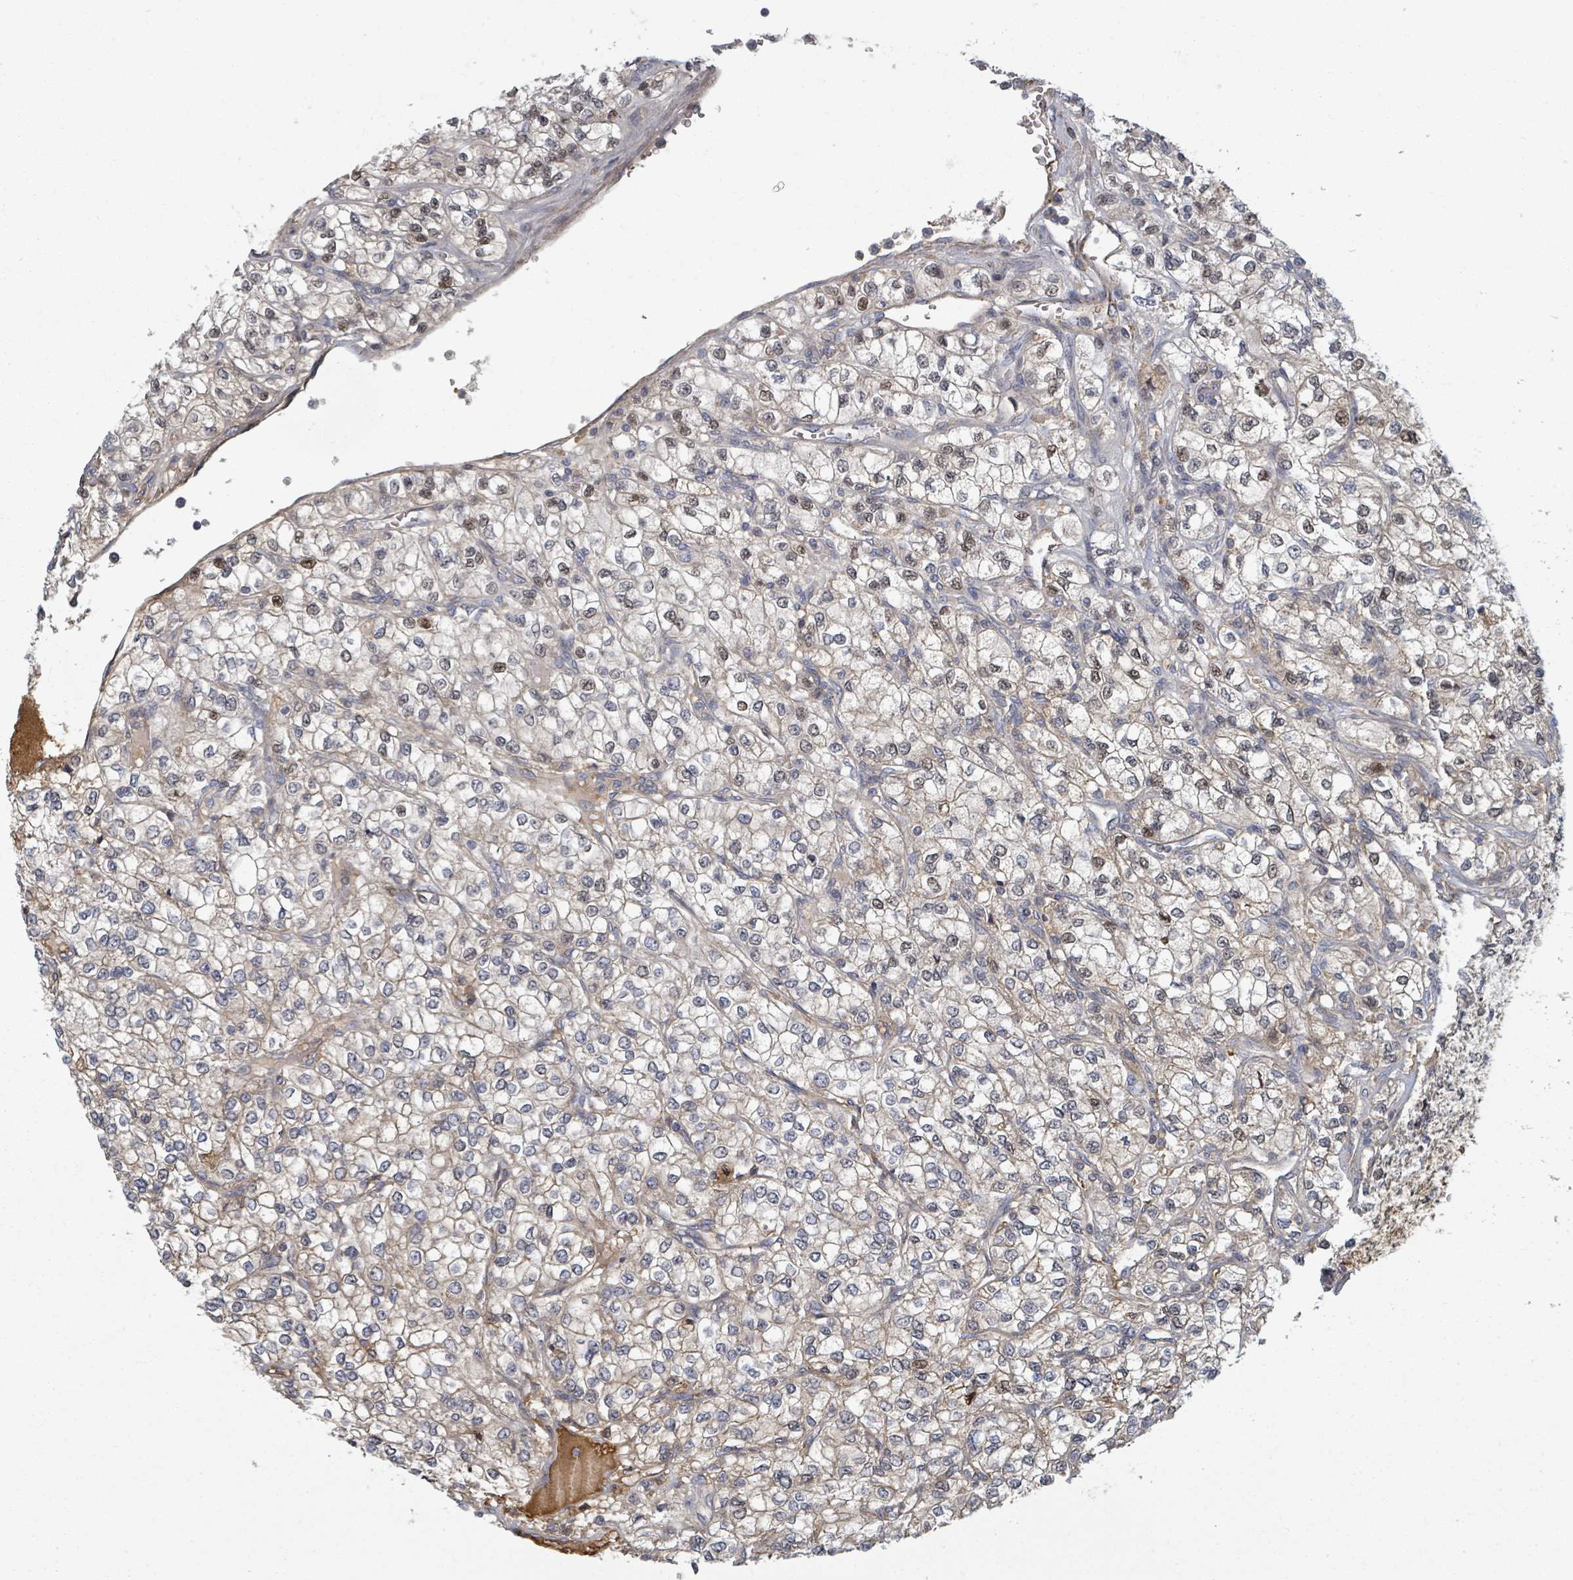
{"staining": {"intensity": "moderate", "quantity": "<25%", "location": "cytoplasmic/membranous,nuclear"}, "tissue": "renal cancer", "cell_type": "Tumor cells", "image_type": "cancer", "snomed": [{"axis": "morphology", "description": "Adenocarcinoma, NOS"}, {"axis": "topography", "description": "Kidney"}], "caption": "Renal cancer stained for a protein (brown) shows moderate cytoplasmic/membranous and nuclear positive expression in approximately <25% of tumor cells.", "gene": "GABBR1", "patient": {"sex": "male", "age": 80}}